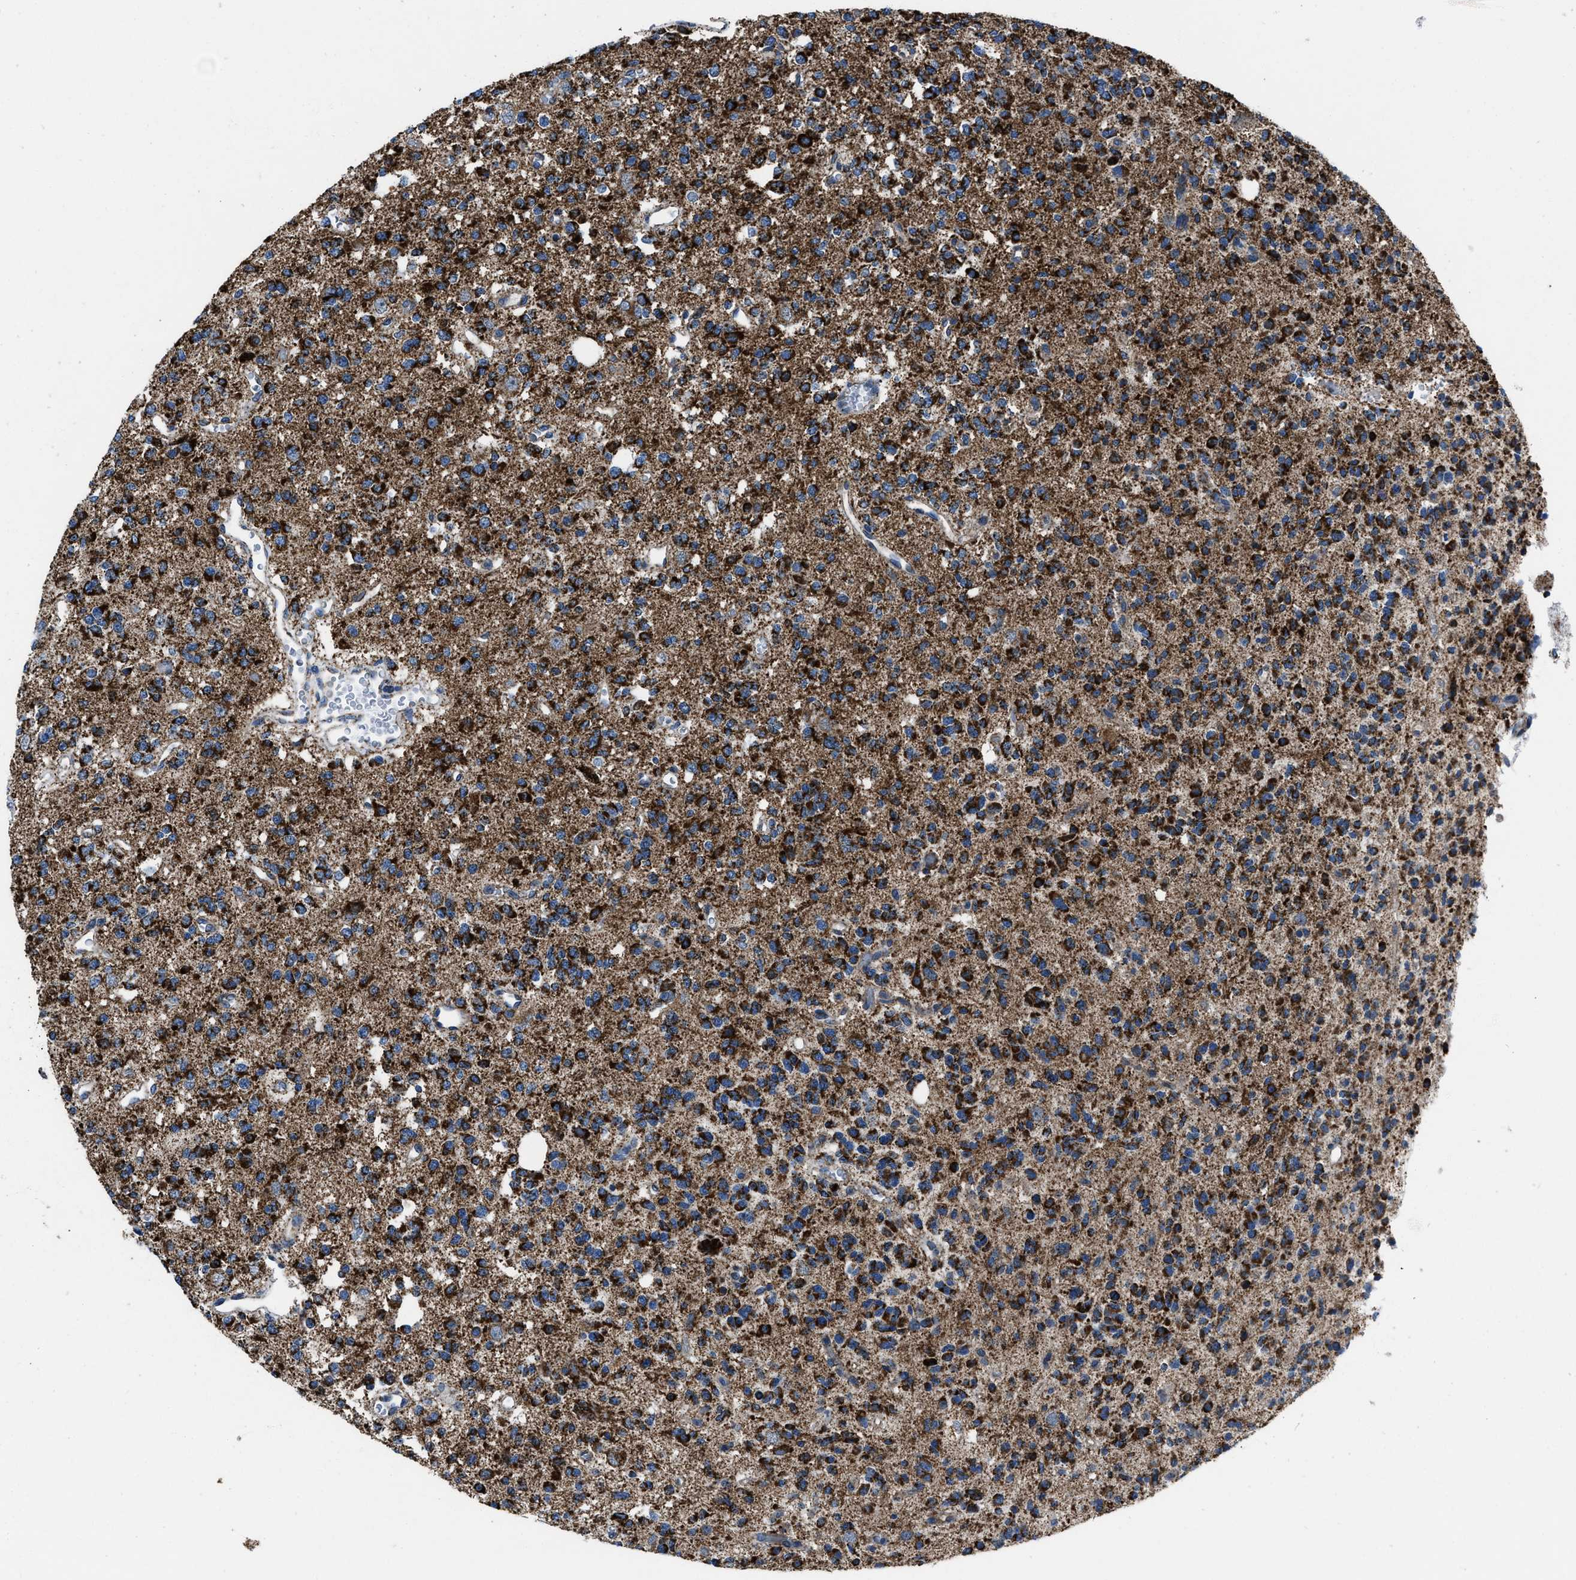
{"staining": {"intensity": "strong", "quantity": ">75%", "location": "cytoplasmic/membranous"}, "tissue": "glioma", "cell_type": "Tumor cells", "image_type": "cancer", "snomed": [{"axis": "morphology", "description": "Glioma, malignant, Low grade"}, {"axis": "topography", "description": "Brain"}], "caption": "Protein staining demonstrates strong cytoplasmic/membranous expression in approximately >75% of tumor cells in malignant low-grade glioma.", "gene": "NSD3", "patient": {"sex": "male", "age": 38}}